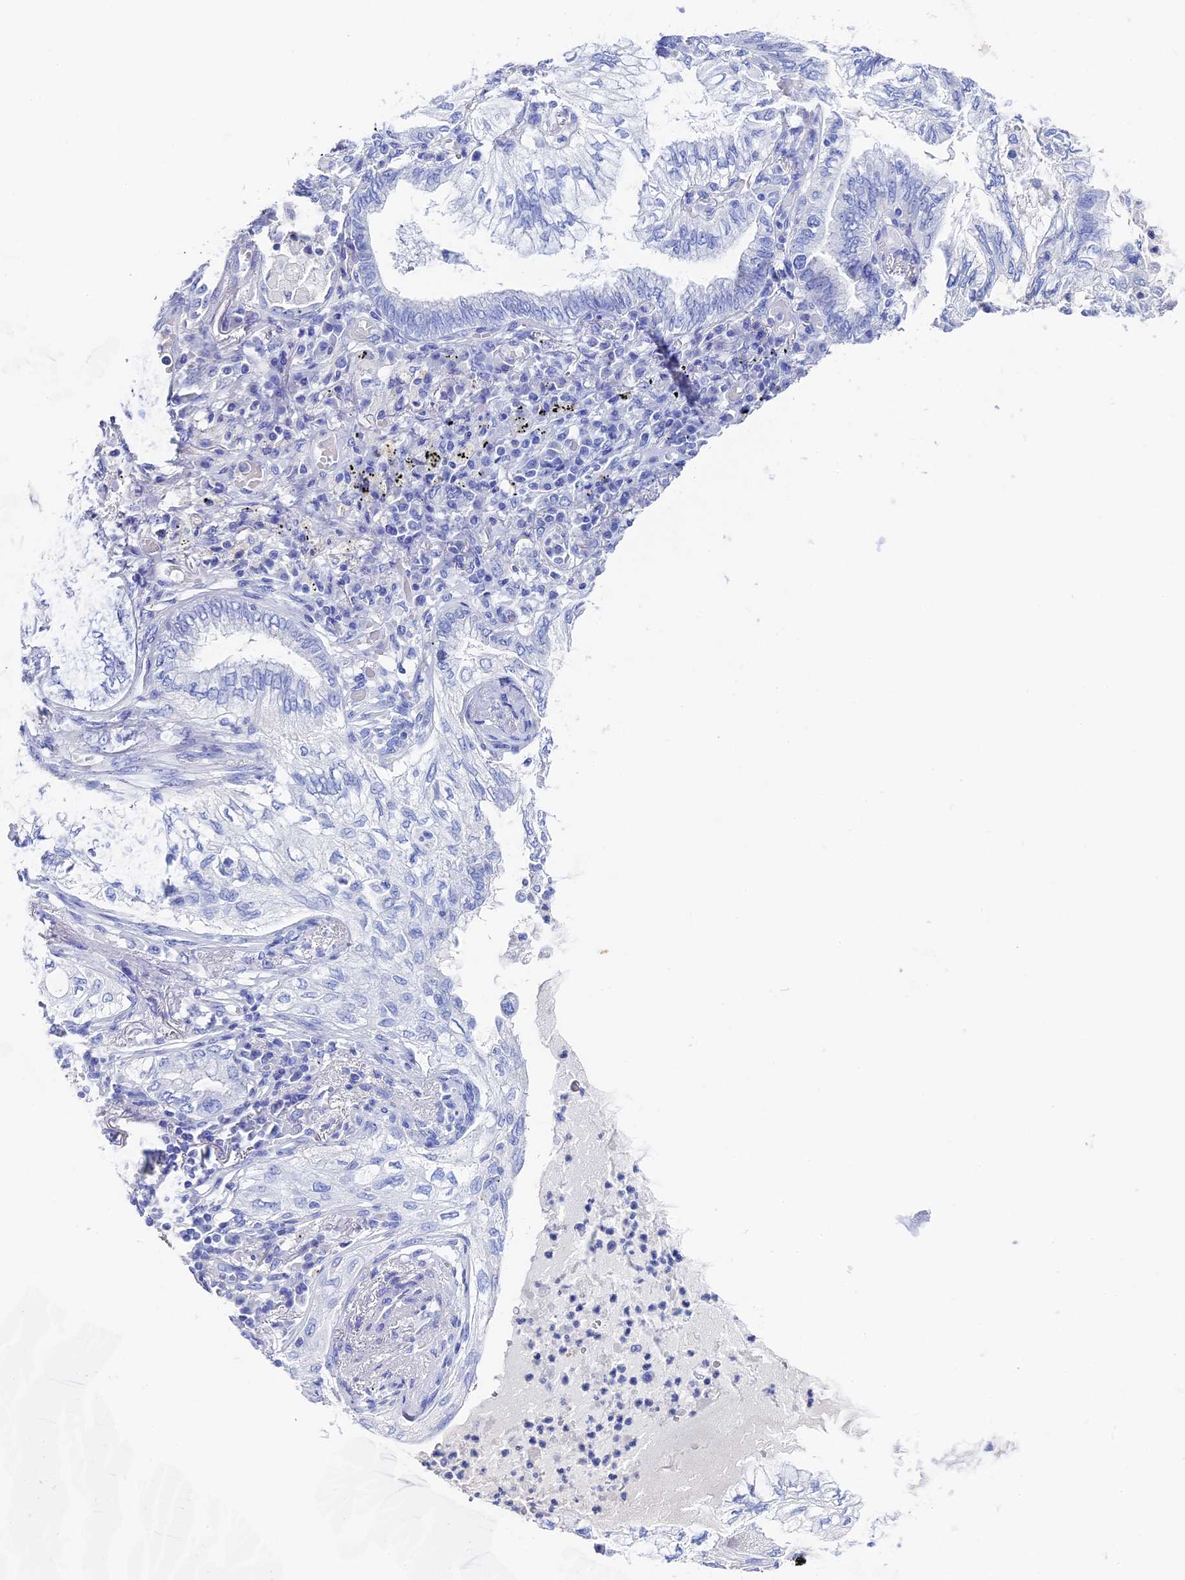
{"staining": {"intensity": "negative", "quantity": "none", "location": "none"}, "tissue": "lung cancer", "cell_type": "Tumor cells", "image_type": "cancer", "snomed": [{"axis": "morphology", "description": "Adenocarcinoma, NOS"}, {"axis": "topography", "description": "Lung"}], "caption": "Tumor cells are negative for brown protein staining in lung cancer.", "gene": "UNC119", "patient": {"sex": "female", "age": 70}}